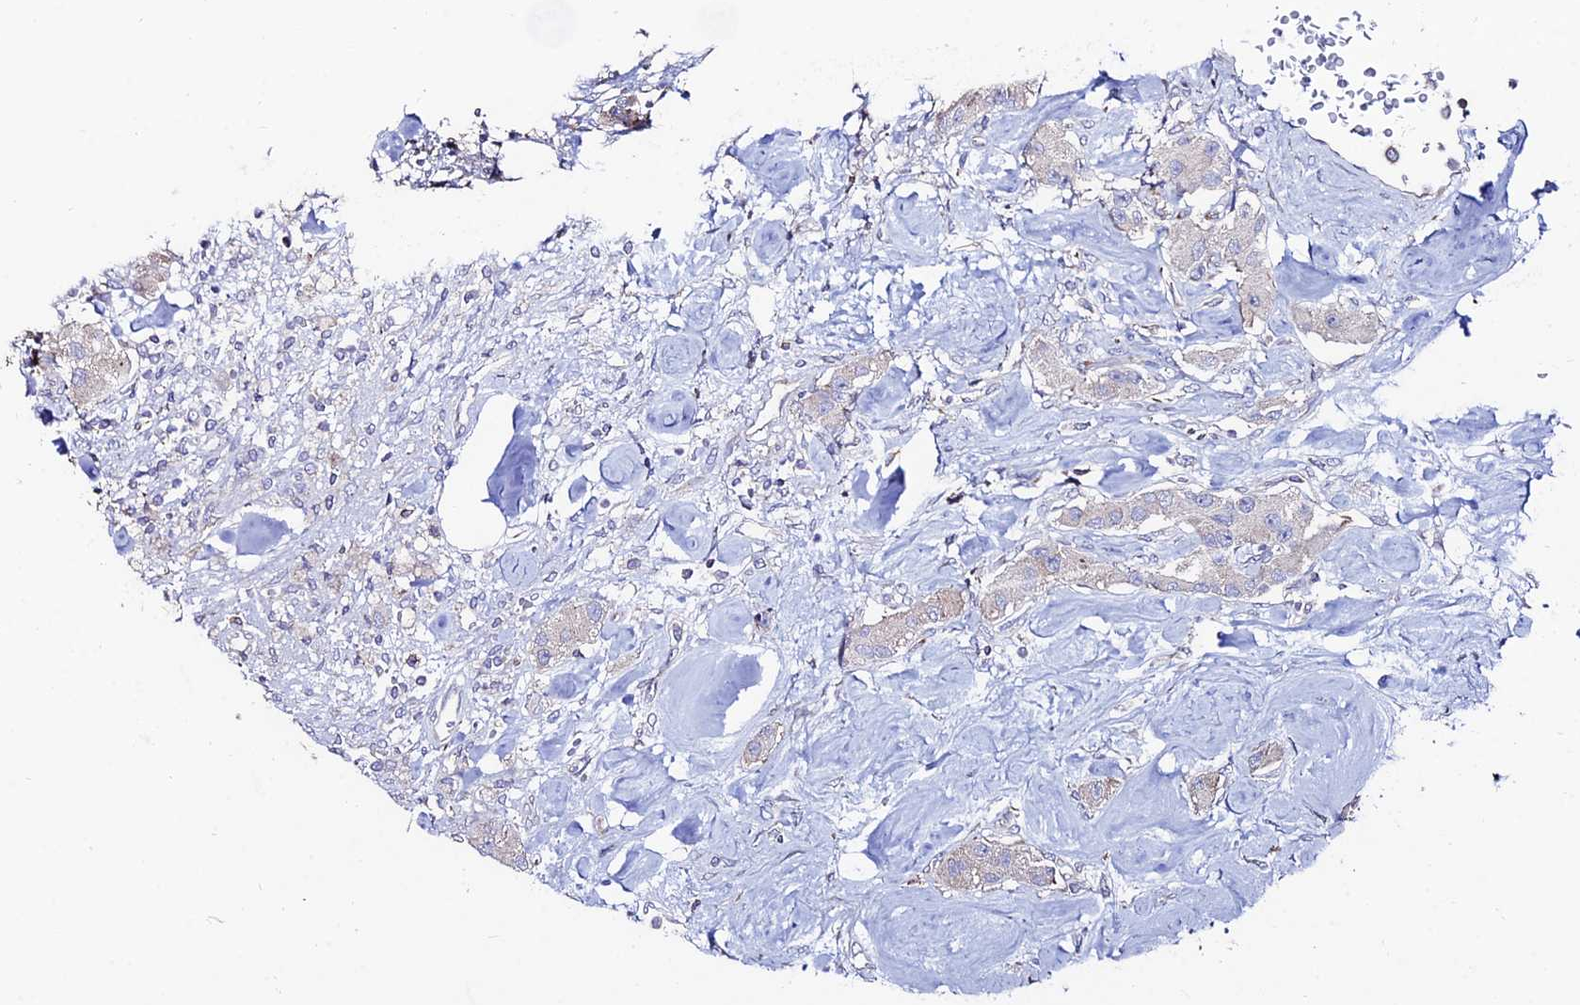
{"staining": {"intensity": "negative", "quantity": "none", "location": "none"}, "tissue": "carcinoid", "cell_type": "Tumor cells", "image_type": "cancer", "snomed": [{"axis": "morphology", "description": "Carcinoid, malignant, NOS"}, {"axis": "topography", "description": "Pancreas"}], "caption": "DAB (3,3'-diaminobenzidine) immunohistochemical staining of human carcinoid displays no significant positivity in tumor cells.", "gene": "EIF3K", "patient": {"sex": "male", "age": 41}}